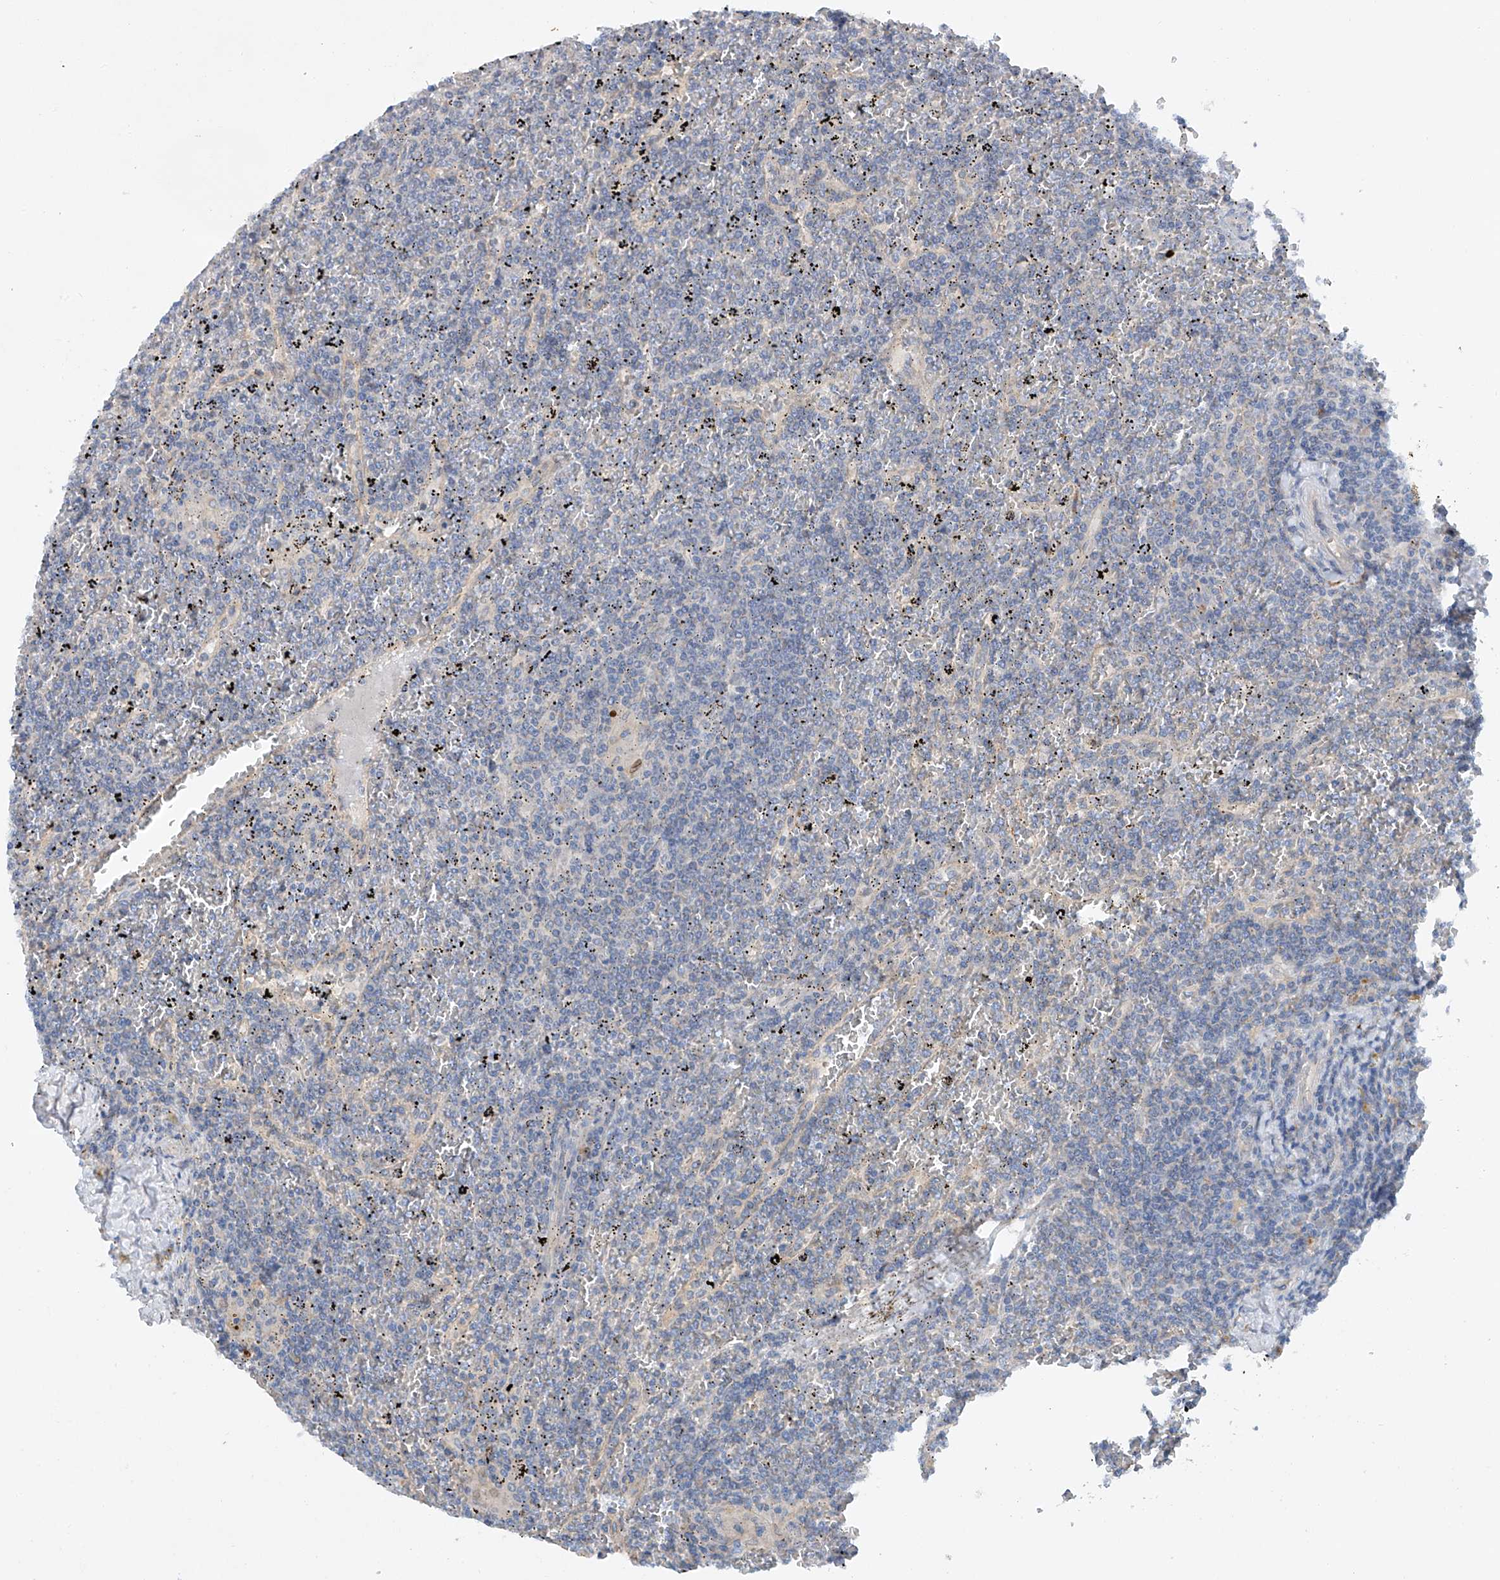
{"staining": {"intensity": "negative", "quantity": "none", "location": "none"}, "tissue": "lymphoma", "cell_type": "Tumor cells", "image_type": "cancer", "snomed": [{"axis": "morphology", "description": "Malignant lymphoma, non-Hodgkin's type, Low grade"}, {"axis": "topography", "description": "Spleen"}], "caption": "Immunohistochemistry histopathology image of low-grade malignant lymphoma, non-Hodgkin's type stained for a protein (brown), which exhibits no positivity in tumor cells. (Brightfield microscopy of DAB IHC at high magnification).", "gene": "CEP85L", "patient": {"sex": "female", "age": 19}}